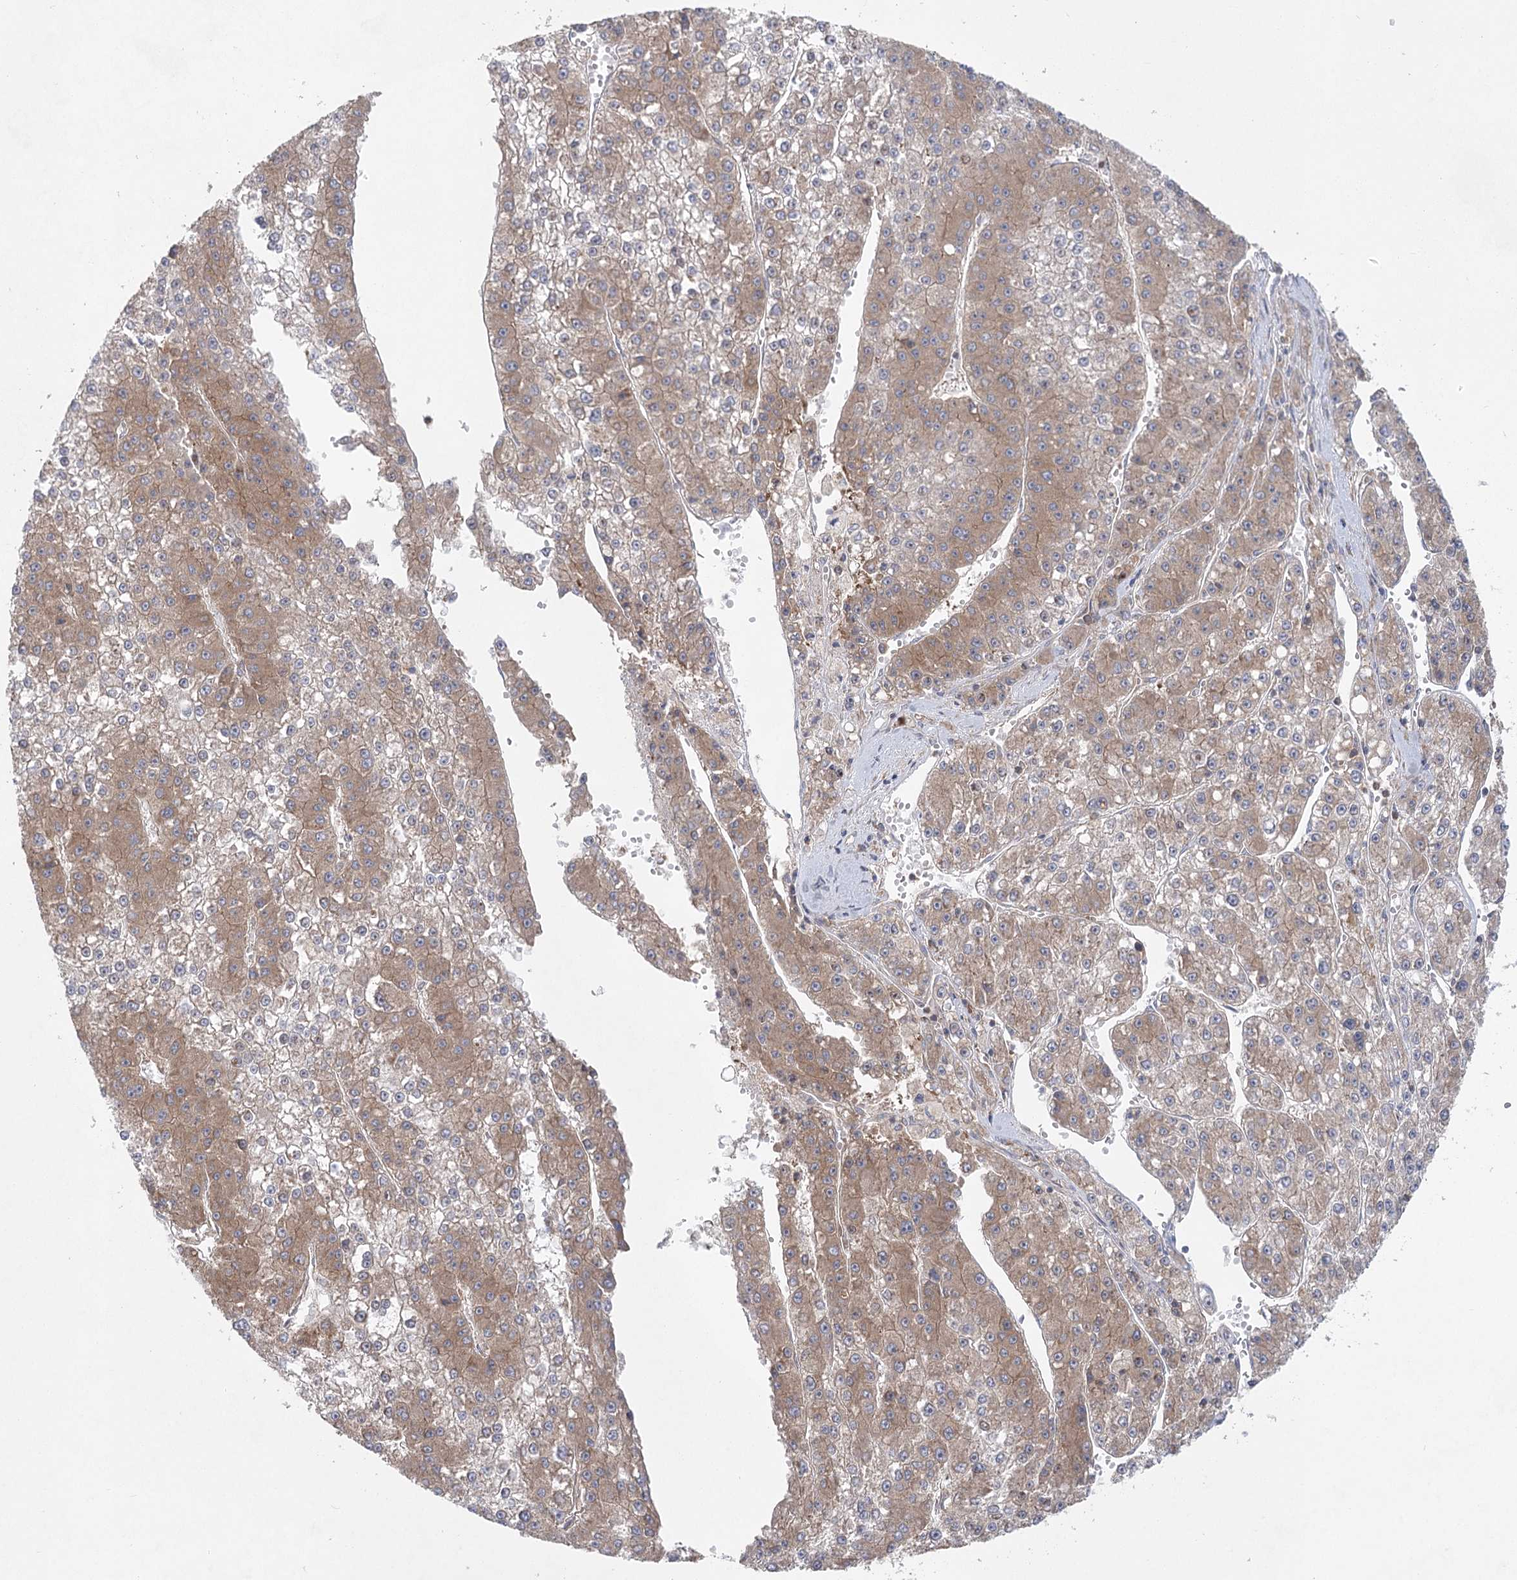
{"staining": {"intensity": "moderate", "quantity": "25%-75%", "location": "cytoplasmic/membranous"}, "tissue": "liver cancer", "cell_type": "Tumor cells", "image_type": "cancer", "snomed": [{"axis": "morphology", "description": "Carcinoma, Hepatocellular, NOS"}, {"axis": "topography", "description": "Liver"}], "caption": "DAB (3,3'-diaminobenzidine) immunohistochemical staining of liver cancer (hepatocellular carcinoma) demonstrates moderate cytoplasmic/membranous protein expression in about 25%-75% of tumor cells.", "gene": "EIF3A", "patient": {"sex": "female", "age": 73}}